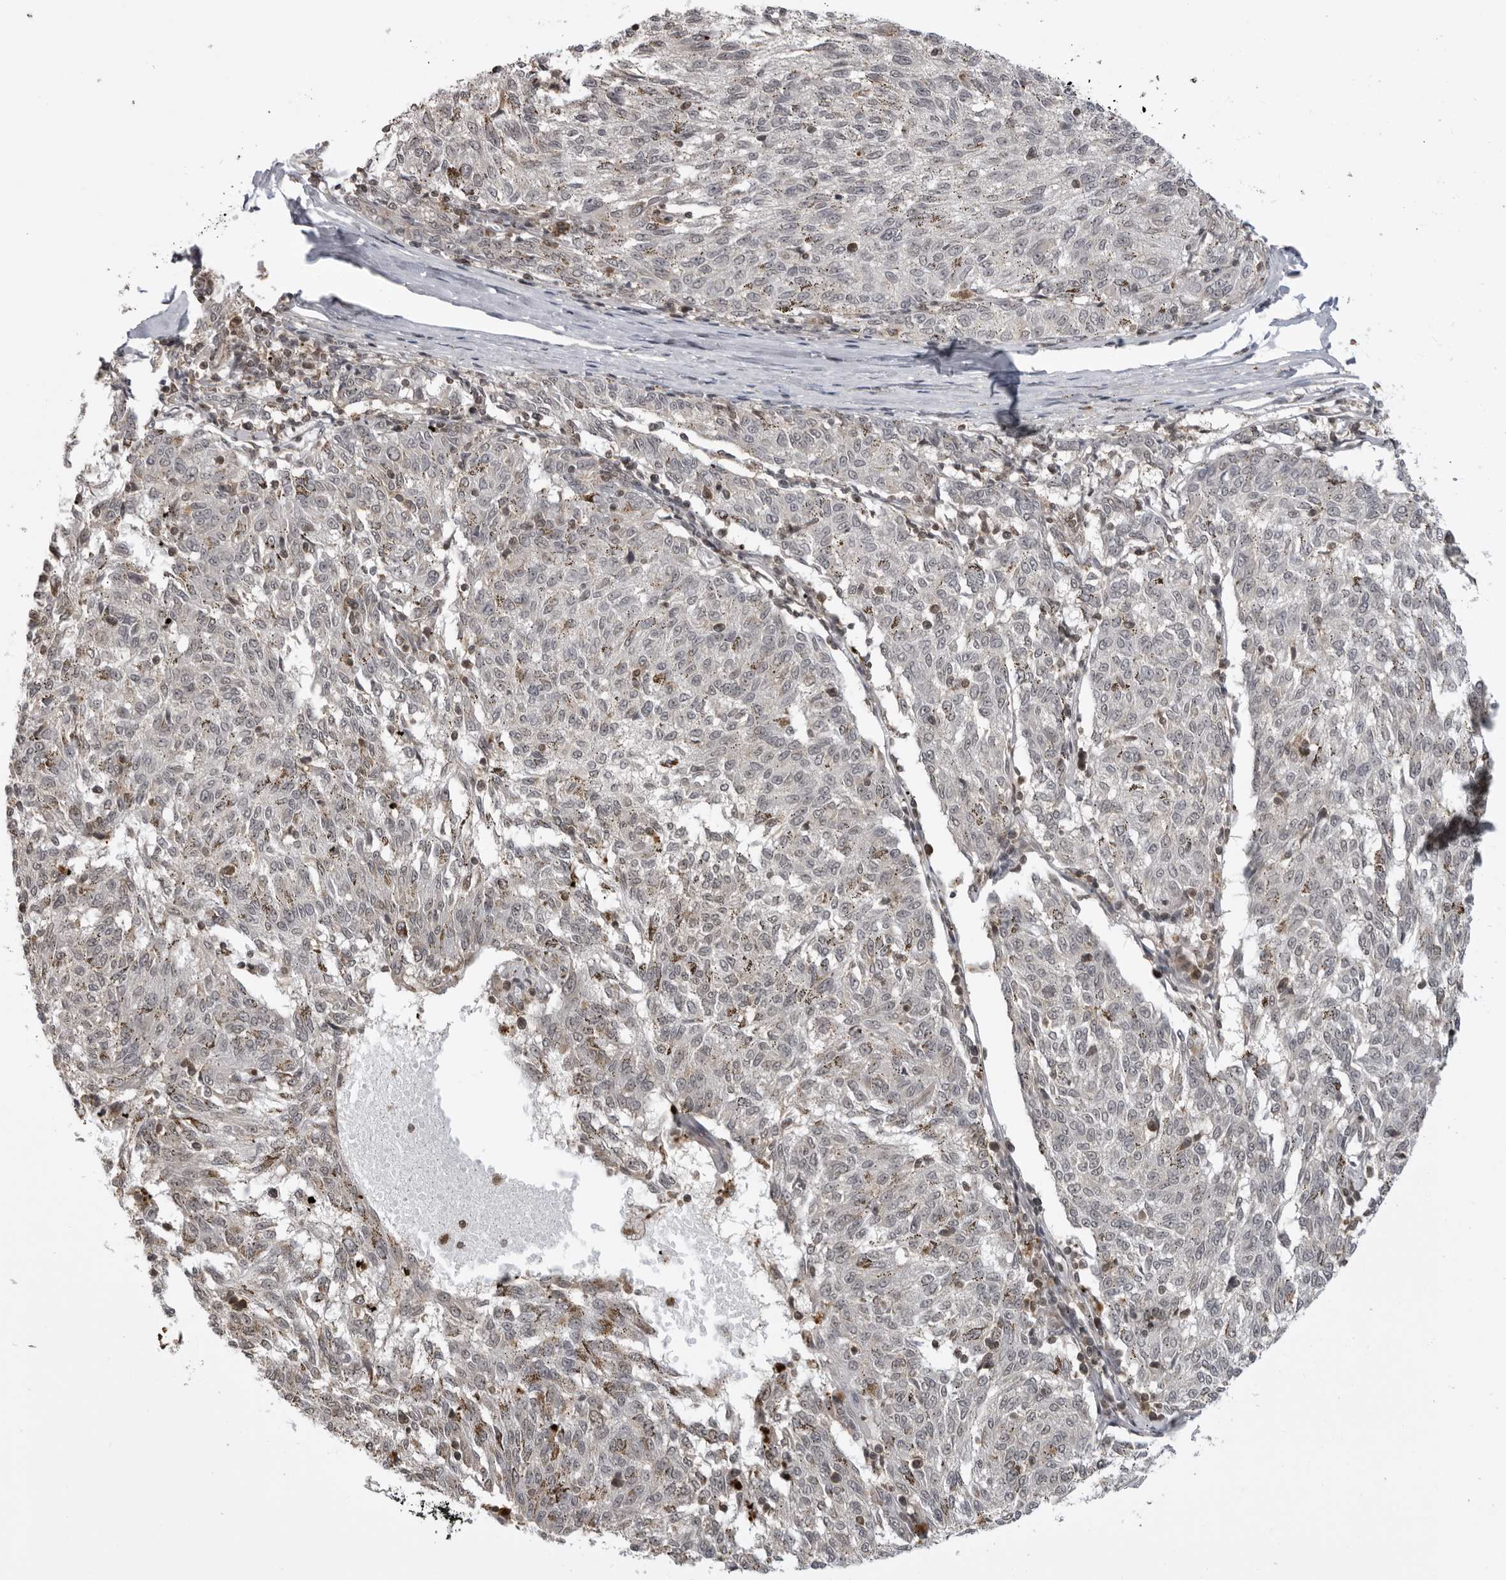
{"staining": {"intensity": "negative", "quantity": "none", "location": "none"}, "tissue": "melanoma", "cell_type": "Tumor cells", "image_type": "cancer", "snomed": [{"axis": "morphology", "description": "Malignant melanoma, NOS"}, {"axis": "topography", "description": "Skin"}], "caption": "High power microscopy histopathology image of an immunohistochemistry image of malignant melanoma, revealing no significant expression in tumor cells. (DAB (3,3'-diaminobenzidine) IHC visualized using brightfield microscopy, high magnification).", "gene": "PDCL3", "patient": {"sex": "female", "age": 72}}